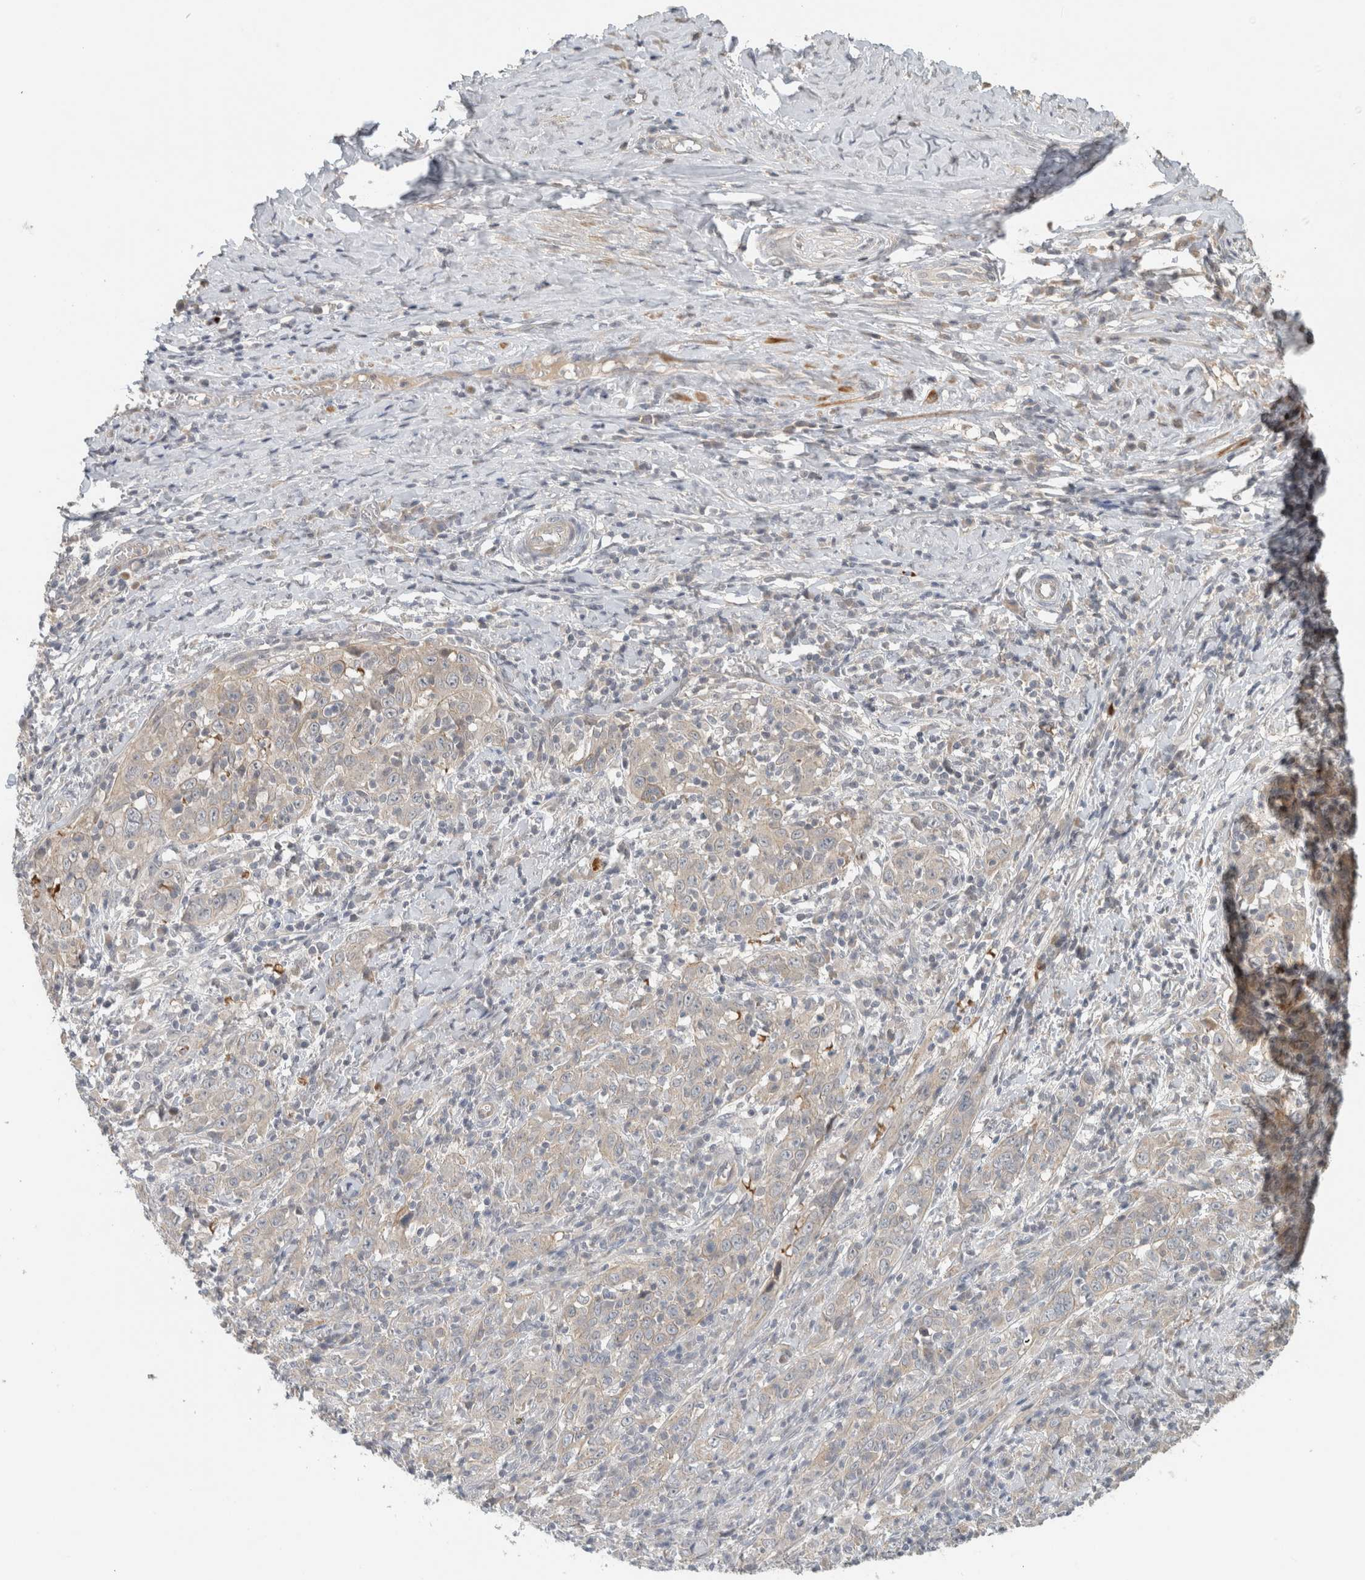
{"staining": {"intensity": "negative", "quantity": "none", "location": "none"}, "tissue": "cervical cancer", "cell_type": "Tumor cells", "image_type": "cancer", "snomed": [{"axis": "morphology", "description": "Squamous cell carcinoma, NOS"}, {"axis": "topography", "description": "Cervix"}], "caption": "This is an IHC histopathology image of human cervical squamous cell carcinoma. There is no expression in tumor cells.", "gene": "ERCC6L2", "patient": {"sex": "female", "age": 46}}